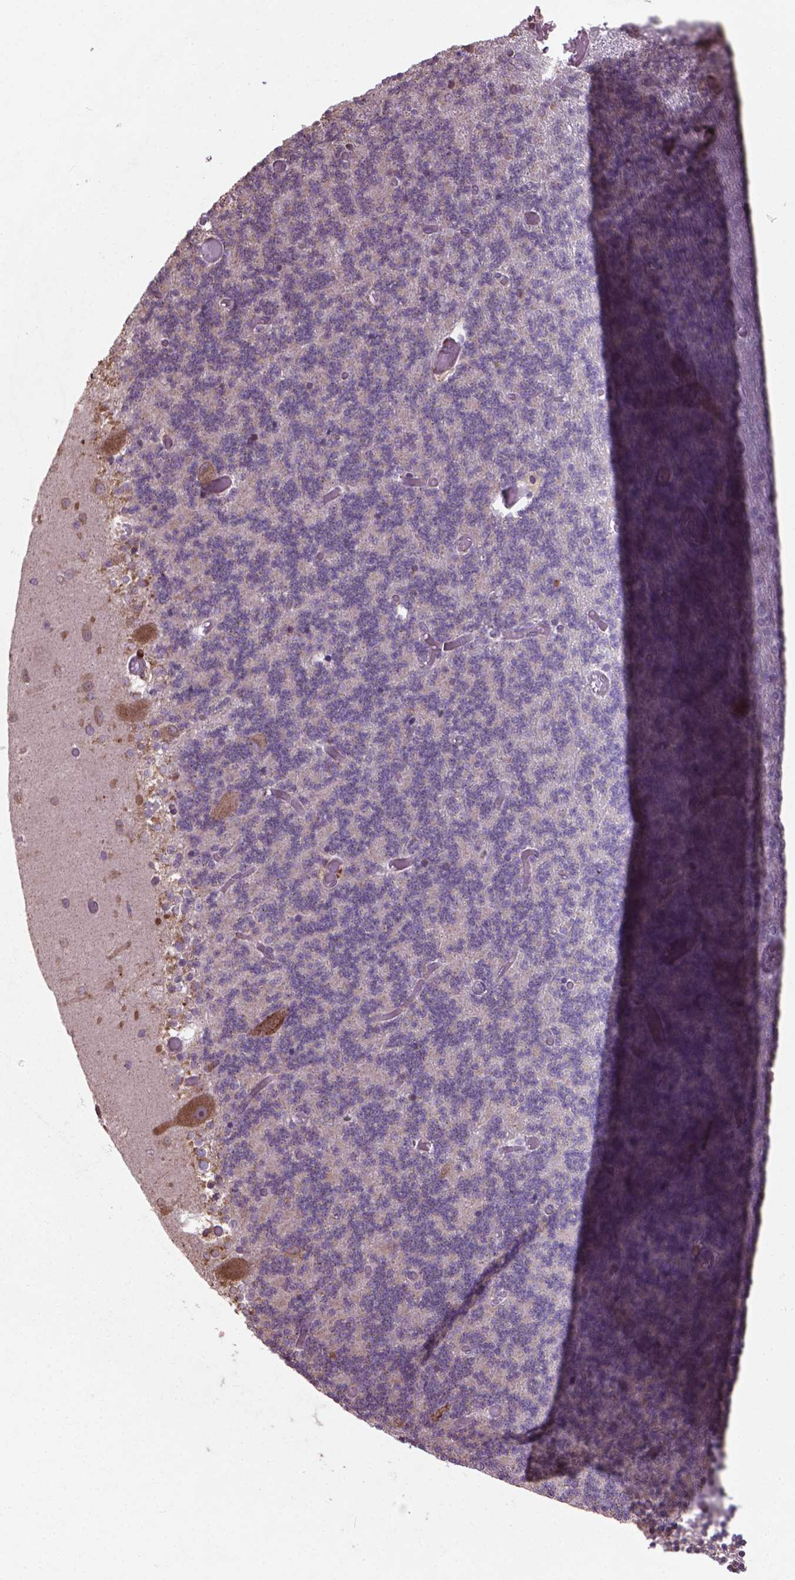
{"staining": {"intensity": "negative", "quantity": "none", "location": "none"}, "tissue": "cerebellum", "cell_type": "Cells in granular layer", "image_type": "normal", "snomed": [{"axis": "morphology", "description": "Normal tissue, NOS"}, {"axis": "topography", "description": "Cerebellum"}], "caption": "The IHC image has no significant expression in cells in granular layer of cerebellum.", "gene": "GAS1", "patient": {"sex": "female", "age": 28}}